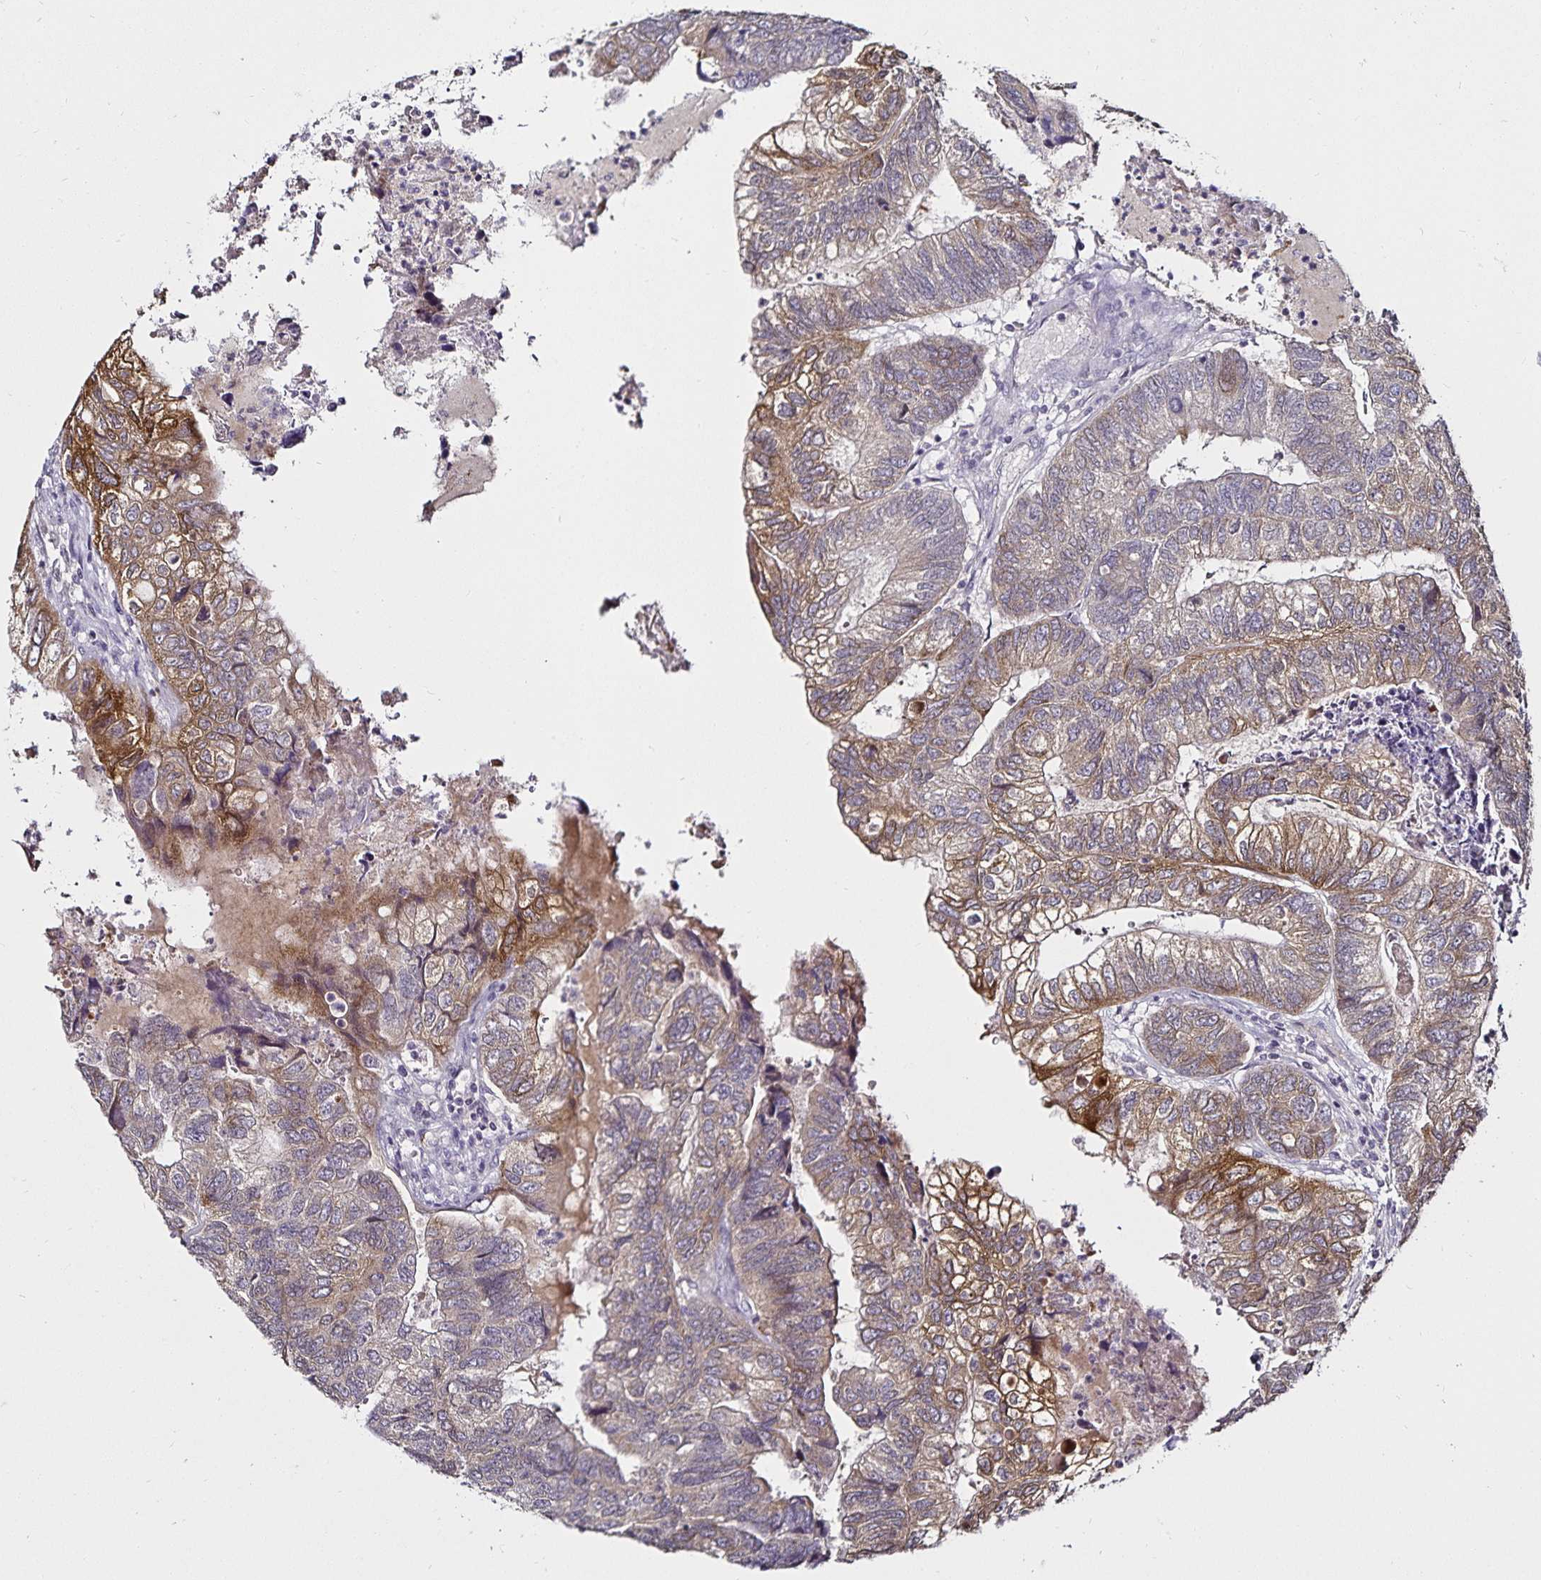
{"staining": {"intensity": "moderate", "quantity": "25%-75%", "location": "cytoplasmic/membranous"}, "tissue": "colorectal cancer", "cell_type": "Tumor cells", "image_type": "cancer", "snomed": [{"axis": "morphology", "description": "Adenocarcinoma, NOS"}, {"axis": "topography", "description": "Colon"}], "caption": "IHC of human colorectal adenocarcinoma demonstrates medium levels of moderate cytoplasmic/membranous positivity in about 25%-75% of tumor cells. The staining was performed using DAB to visualize the protein expression in brown, while the nuclei were stained in blue with hematoxylin (Magnification: 20x).", "gene": "ACSL5", "patient": {"sex": "female", "age": 67}}